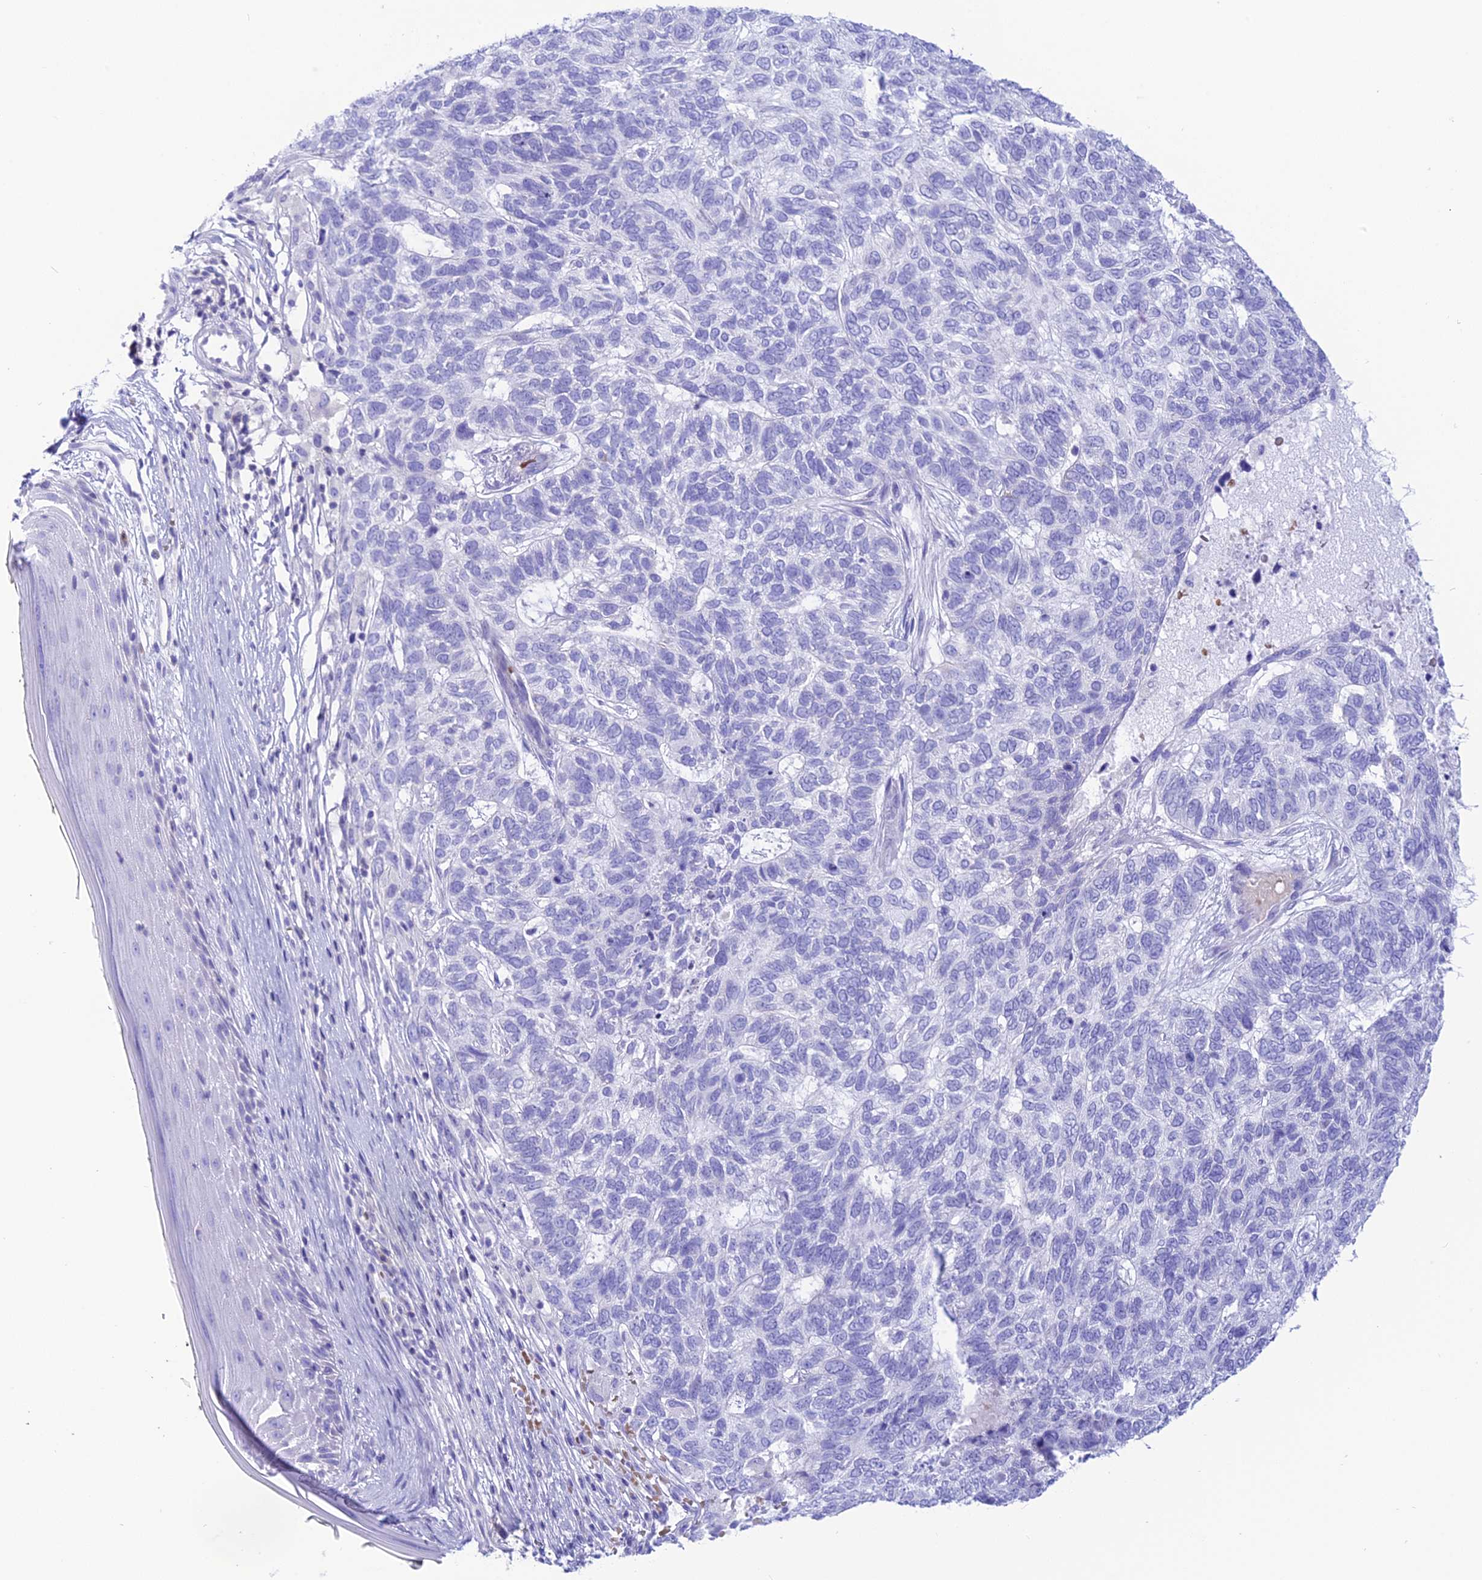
{"staining": {"intensity": "negative", "quantity": "none", "location": "none"}, "tissue": "skin cancer", "cell_type": "Tumor cells", "image_type": "cancer", "snomed": [{"axis": "morphology", "description": "Basal cell carcinoma"}, {"axis": "topography", "description": "Skin"}], "caption": "This image is of skin cancer stained with immunohistochemistry to label a protein in brown with the nuclei are counter-stained blue. There is no staining in tumor cells.", "gene": "GLYATL1", "patient": {"sex": "female", "age": 65}}